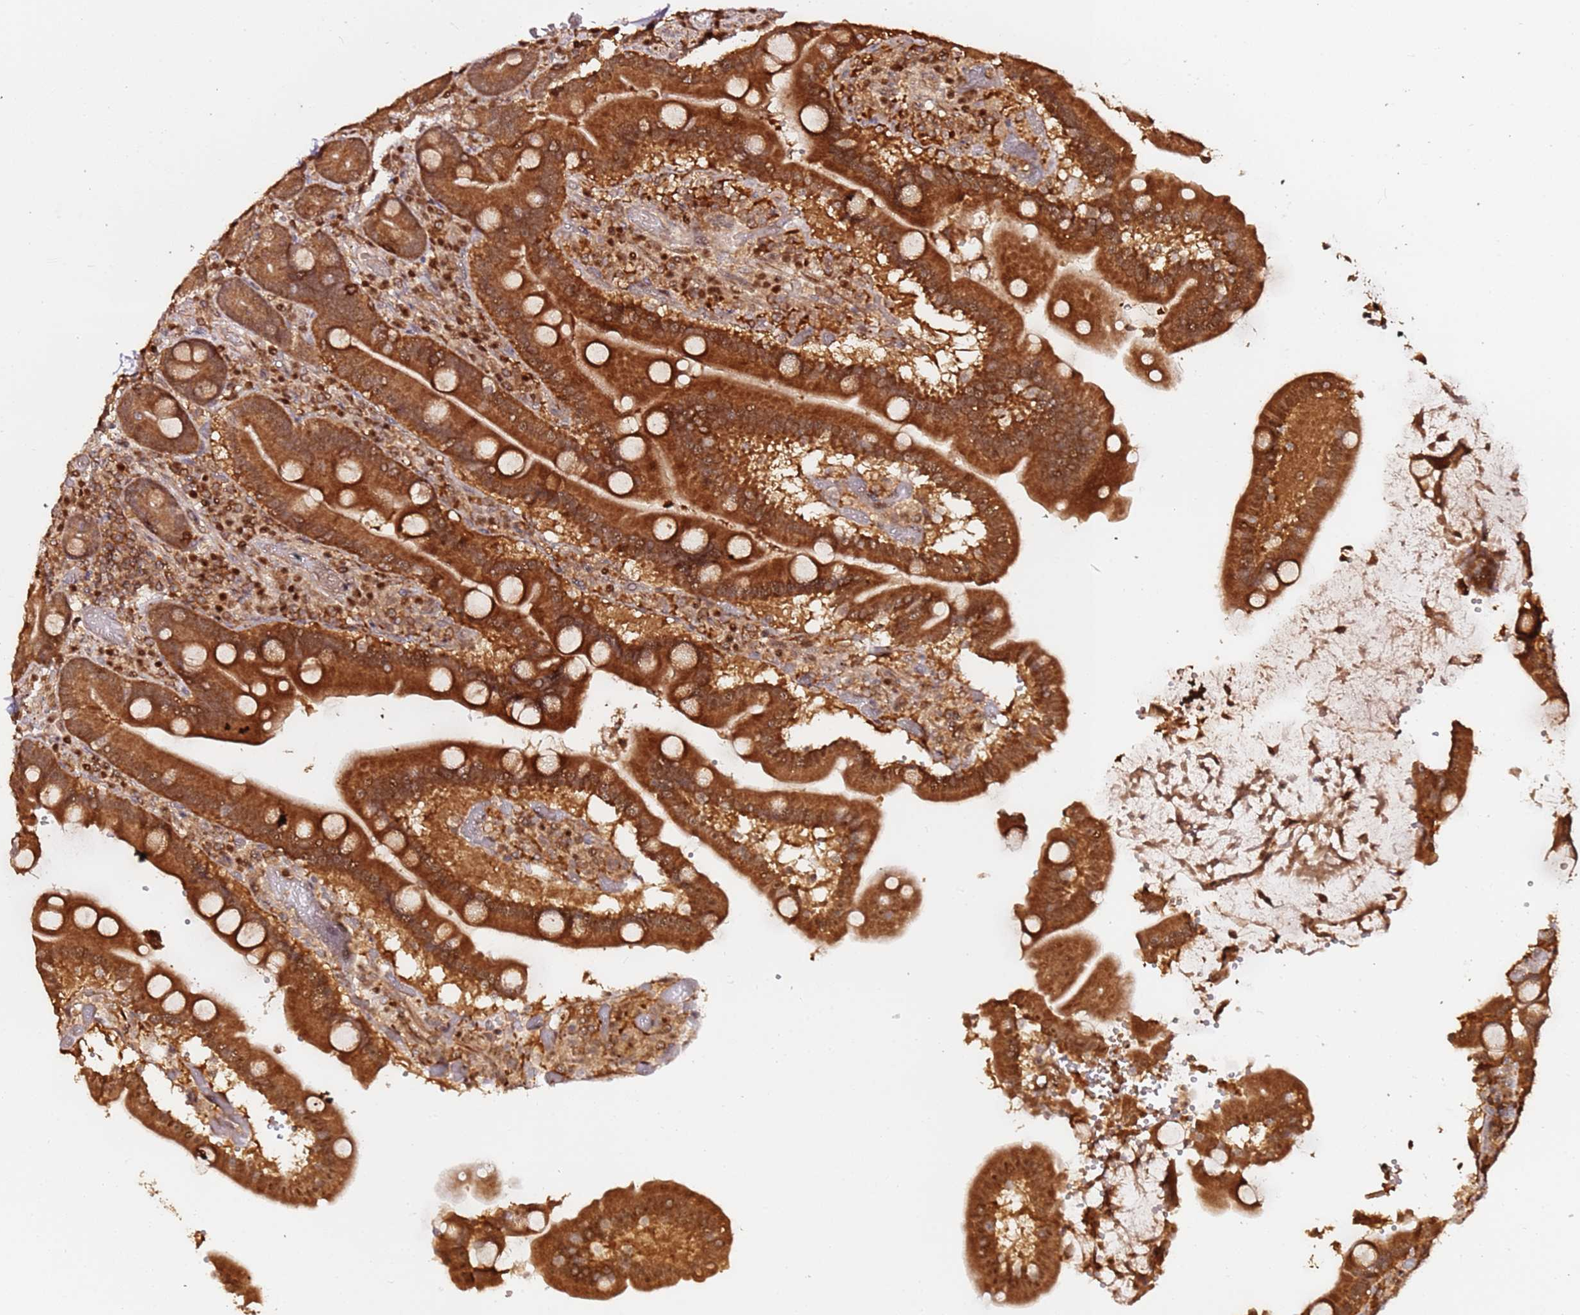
{"staining": {"intensity": "strong", "quantity": ">75%", "location": "cytoplasmic/membranous"}, "tissue": "duodenum", "cell_type": "Glandular cells", "image_type": "normal", "snomed": [{"axis": "morphology", "description": "Normal tissue, NOS"}, {"axis": "topography", "description": "Duodenum"}], "caption": "IHC (DAB (3,3'-diaminobenzidine)) staining of unremarkable duodenum exhibits strong cytoplasmic/membranous protein staining in approximately >75% of glandular cells.", "gene": "OR5V1", "patient": {"sex": "female", "age": 62}}